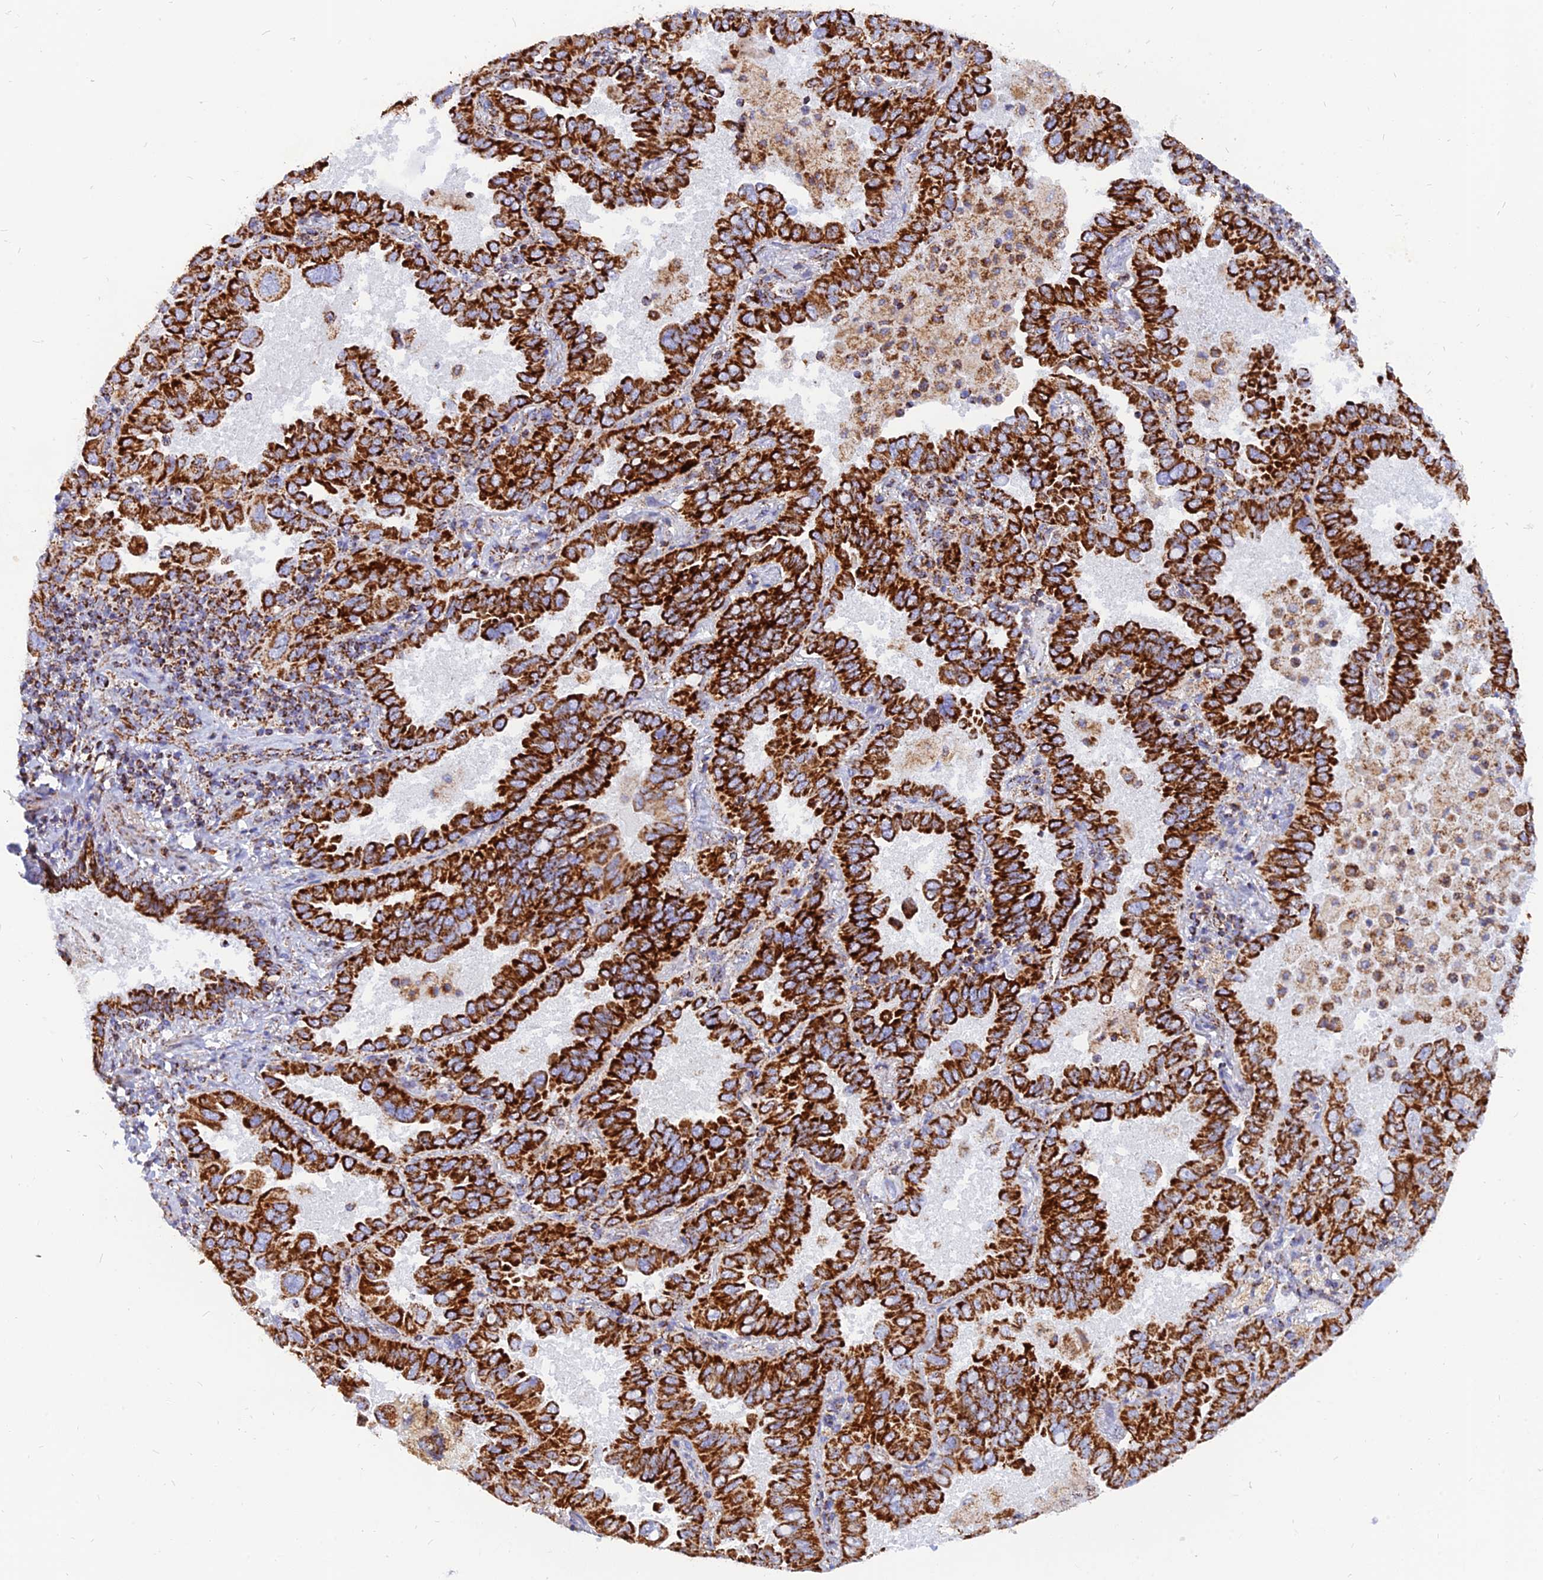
{"staining": {"intensity": "strong", "quantity": ">75%", "location": "cytoplasmic/membranous"}, "tissue": "lung cancer", "cell_type": "Tumor cells", "image_type": "cancer", "snomed": [{"axis": "morphology", "description": "Adenocarcinoma, NOS"}, {"axis": "topography", "description": "Lung"}], "caption": "A brown stain labels strong cytoplasmic/membranous positivity of a protein in human lung cancer tumor cells. The staining is performed using DAB brown chromogen to label protein expression. The nuclei are counter-stained blue using hematoxylin.", "gene": "NDUFB6", "patient": {"sex": "male", "age": 64}}